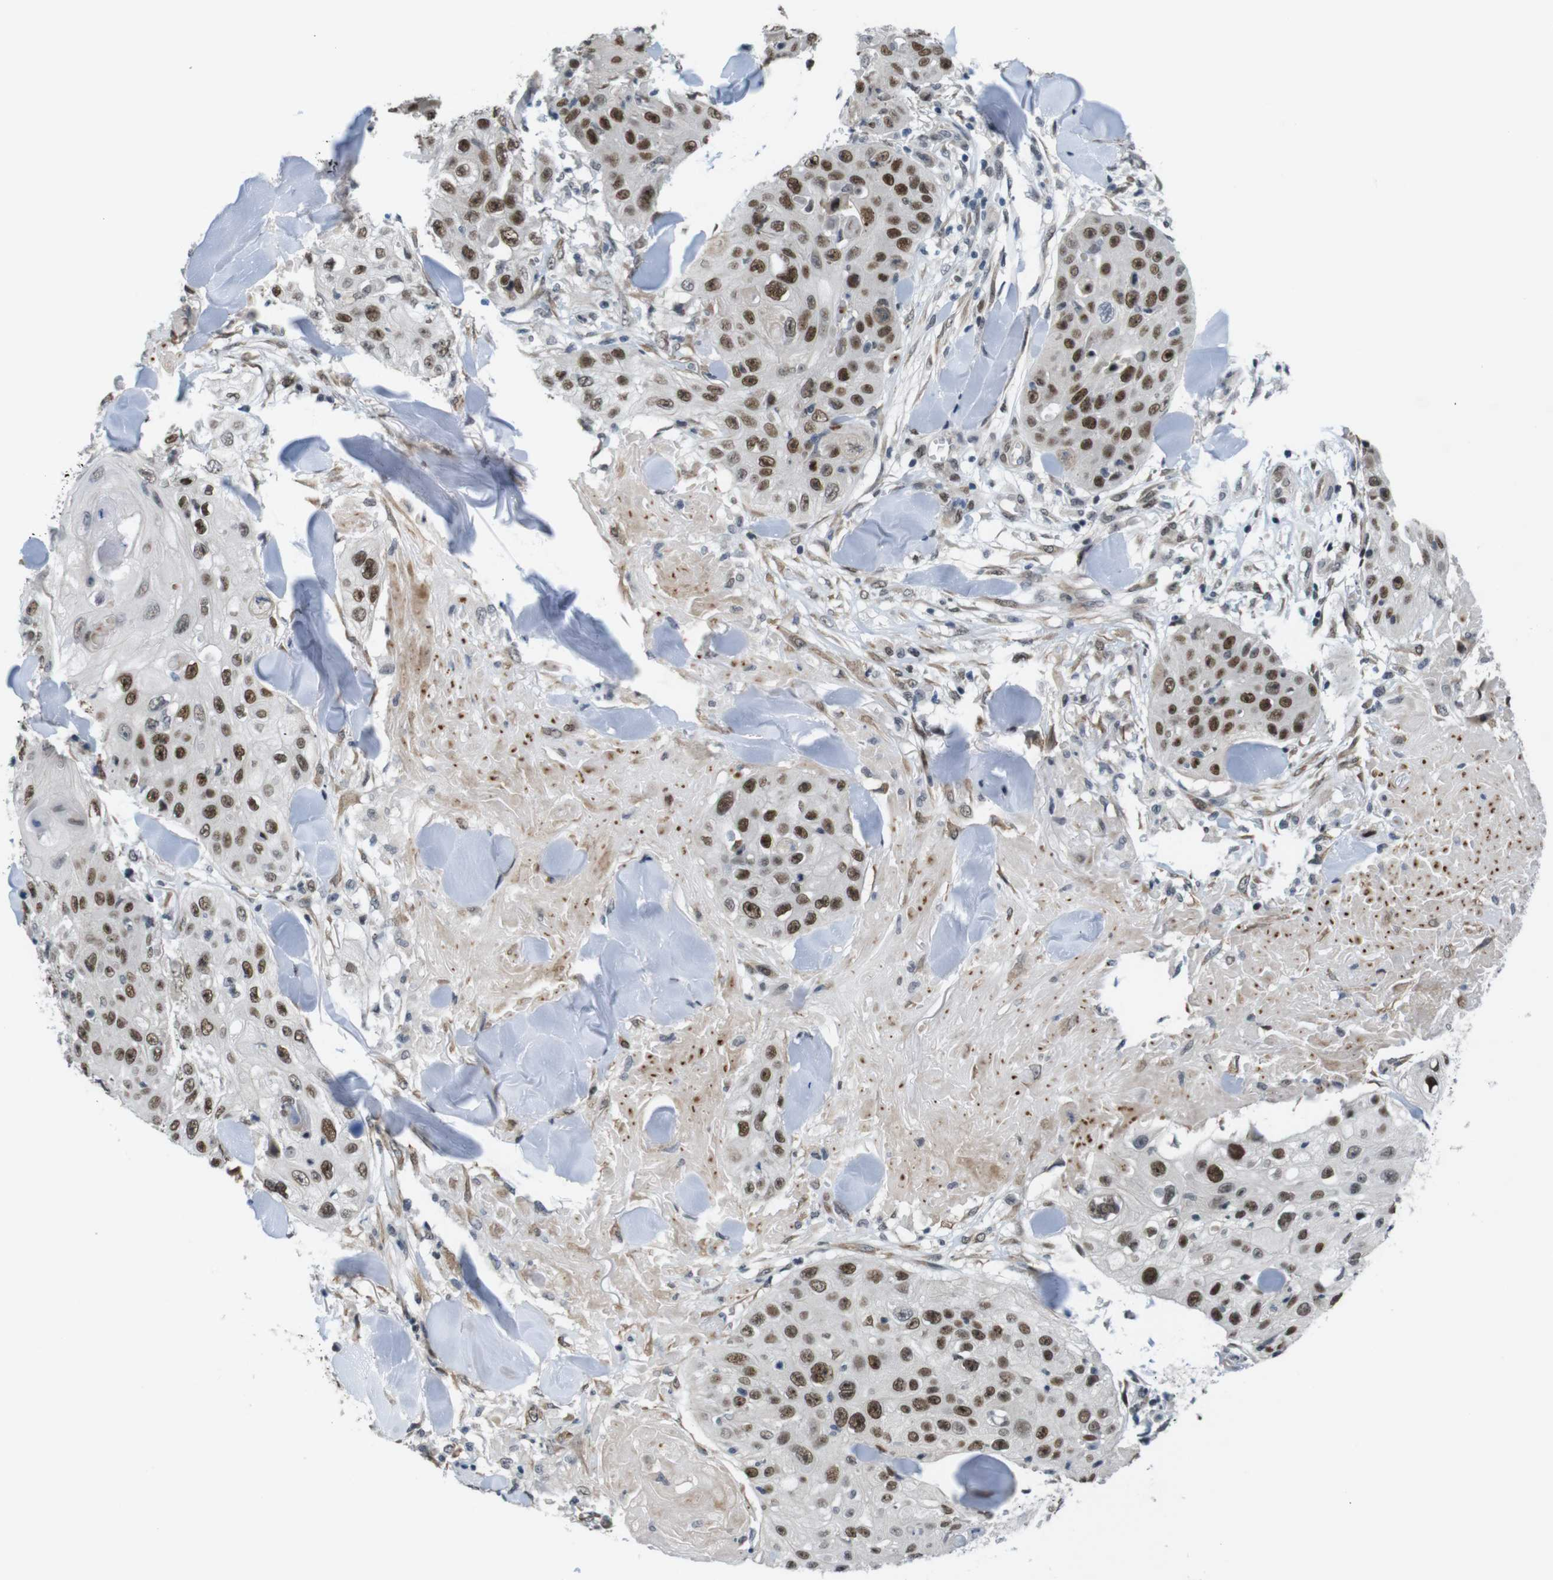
{"staining": {"intensity": "moderate", "quantity": ">75%", "location": "nuclear"}, "tissue": "skin cancer", "cell_type": "Tumor cells", "image_type": "cancer", "snomed": [{"axis": "morphology", "description": "Squamous cell carcinoma, NOS"}, {"axis": "topography", "description": "Skin"}], "caption": "Tumor cells exhibit medium levels of moderate nuclear staining in about >75% of cells in human skin cancer (squamous cell carcinoma).", "gene": "SMCO2", "patient": {"sex": "male", "age": 86}}